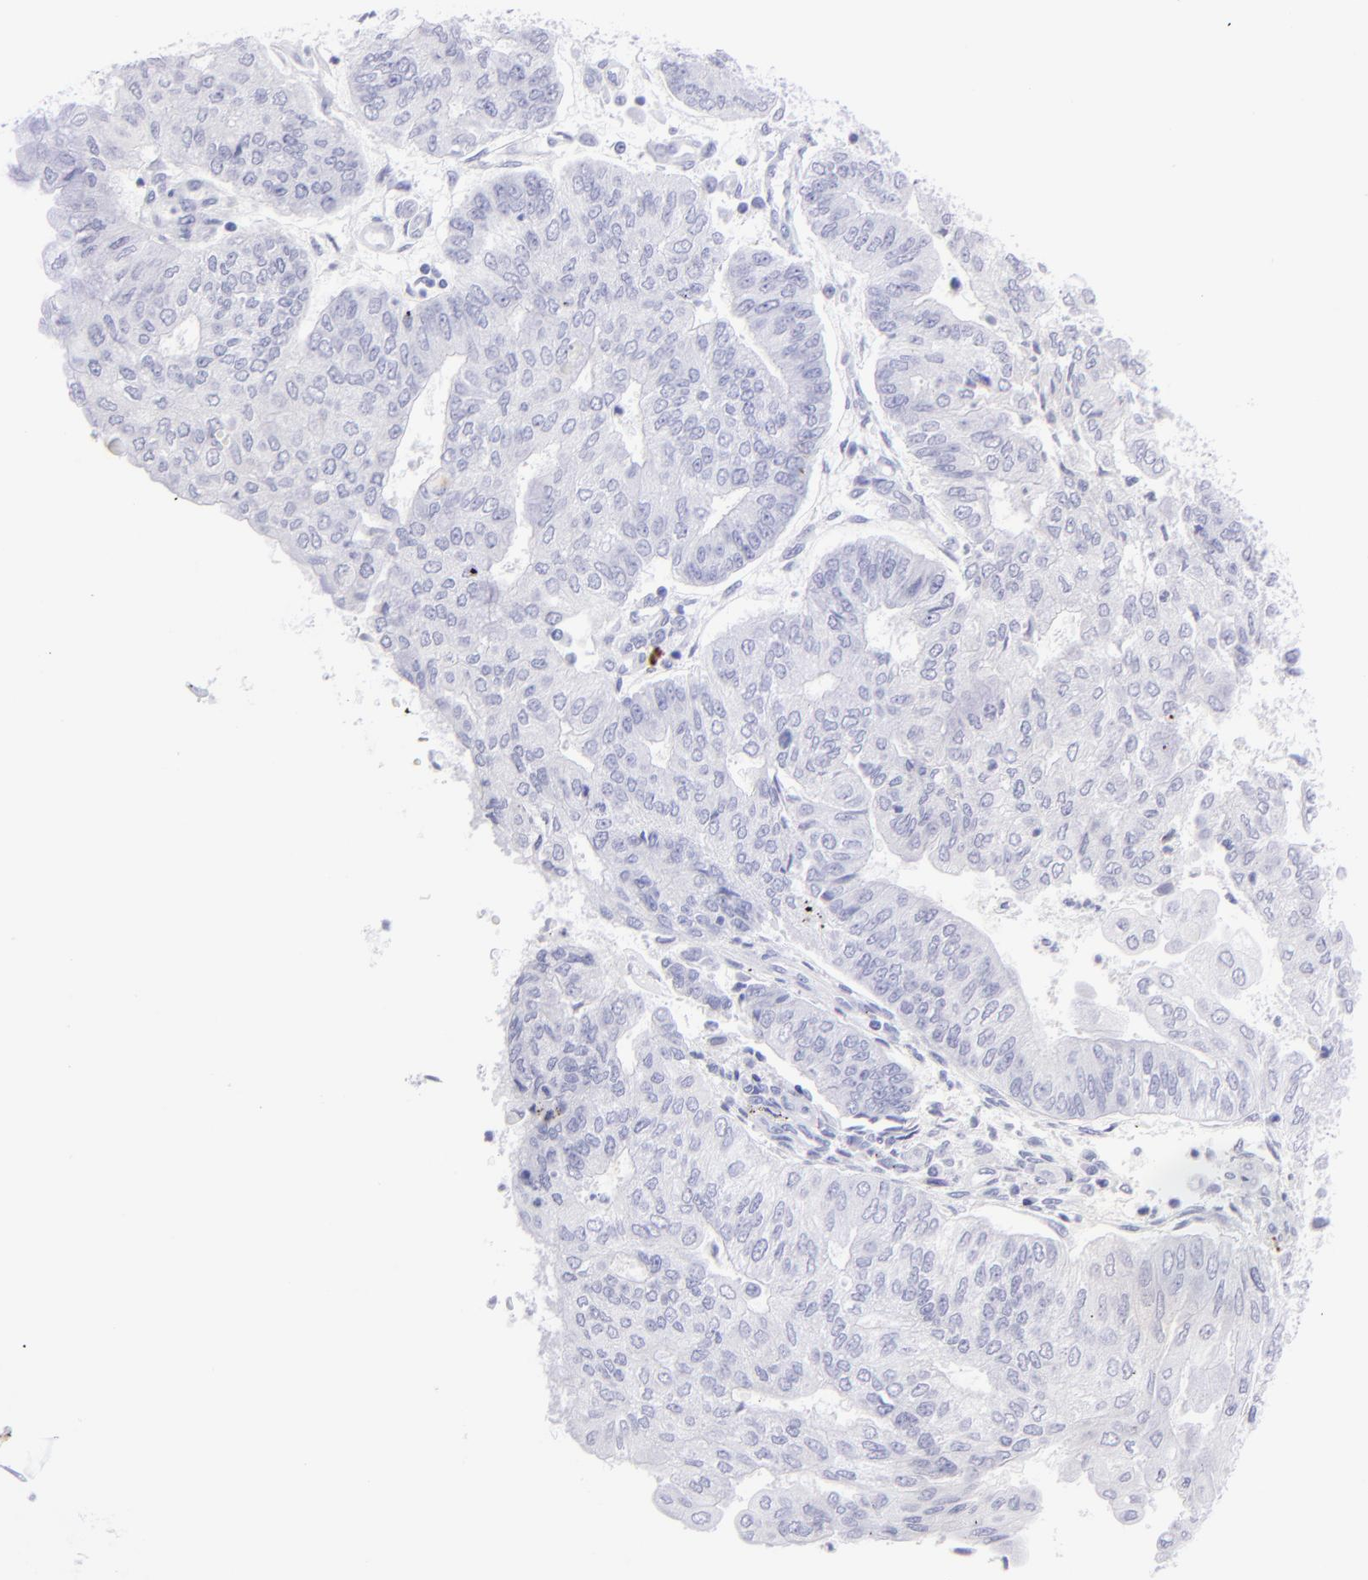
{"staining": {"intensity": "negative", "quantity": "none", "location": "none"}, "tissue": "endometrial cancer", "cell_type": "Tumor cells", "image_type": "cancer", "snomed": [{"axis": "morphology", "description": "Adenocarcinoma, NOS"}, {"axis": "topography", "description": "Endometrium"}], "caption": "The photomicrograph demonstrates no significant positivity in tumor cells of adenocarcinoma (endometrial).", "gene": "SLC1A2", "patient": {"sex": "female", "age": 59}}